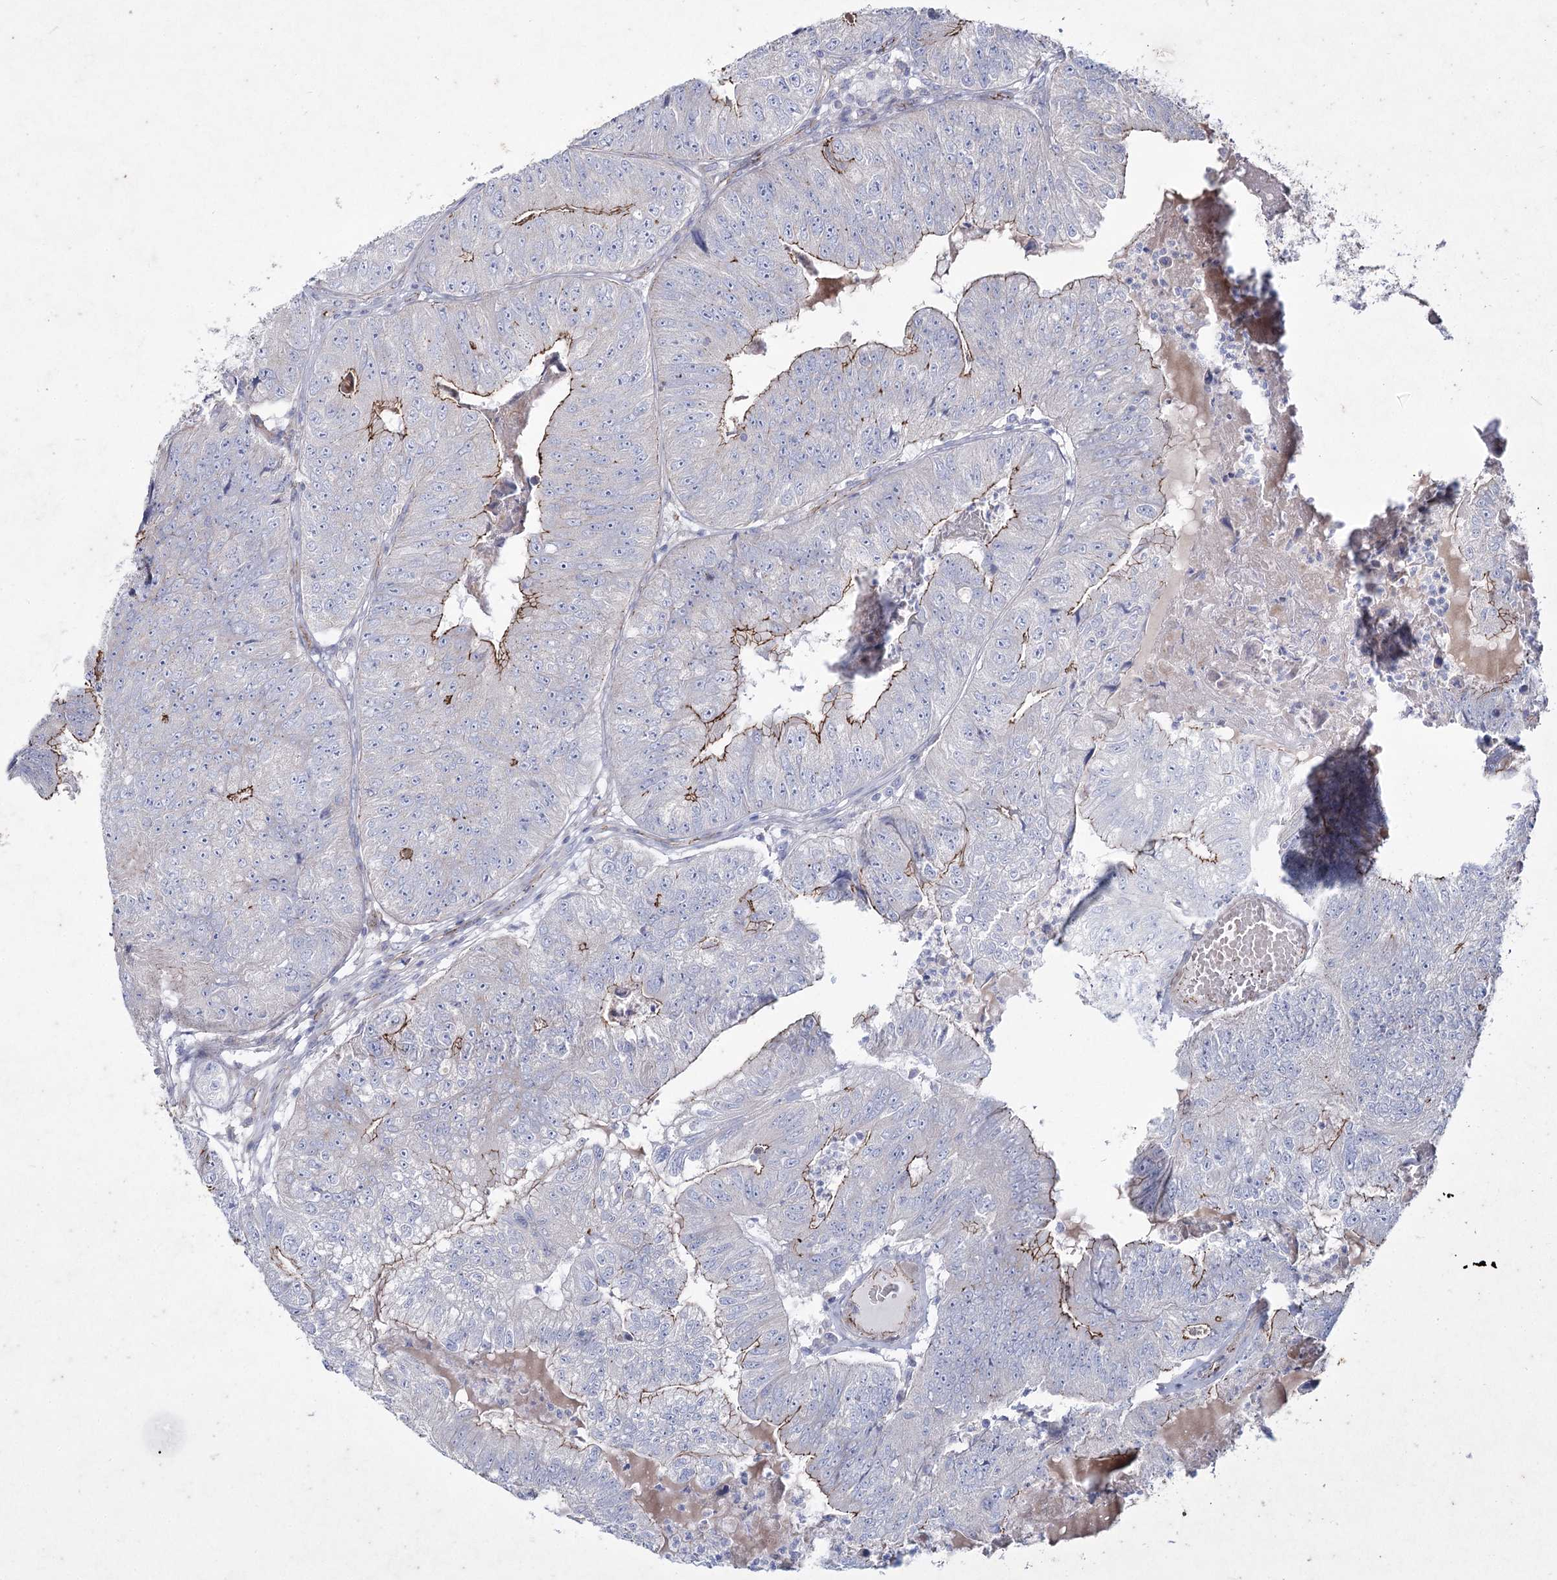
{"staining": {"intensity": "moderate", "quantity": "25%-75%", "location": "cytoplasmic/membranous"}, "tissue": "colorectal cancer", "cell_type": "Tumor cells", "image_type": "cancer", "snomed": [{"axis": "morphology", "description": "Adenocarcinoma, NOS"}, {"axis": "topography", "description": "Colon"}], "caption": "Tumor cells exhibit medium levels of moderate cytoplasmic/membranous staining in approximately 25%-75% of cells in human colorectal adenocarcinoma.", "gene": "LDLRAD3", "patient": {"sex": "female", "age": 67}}